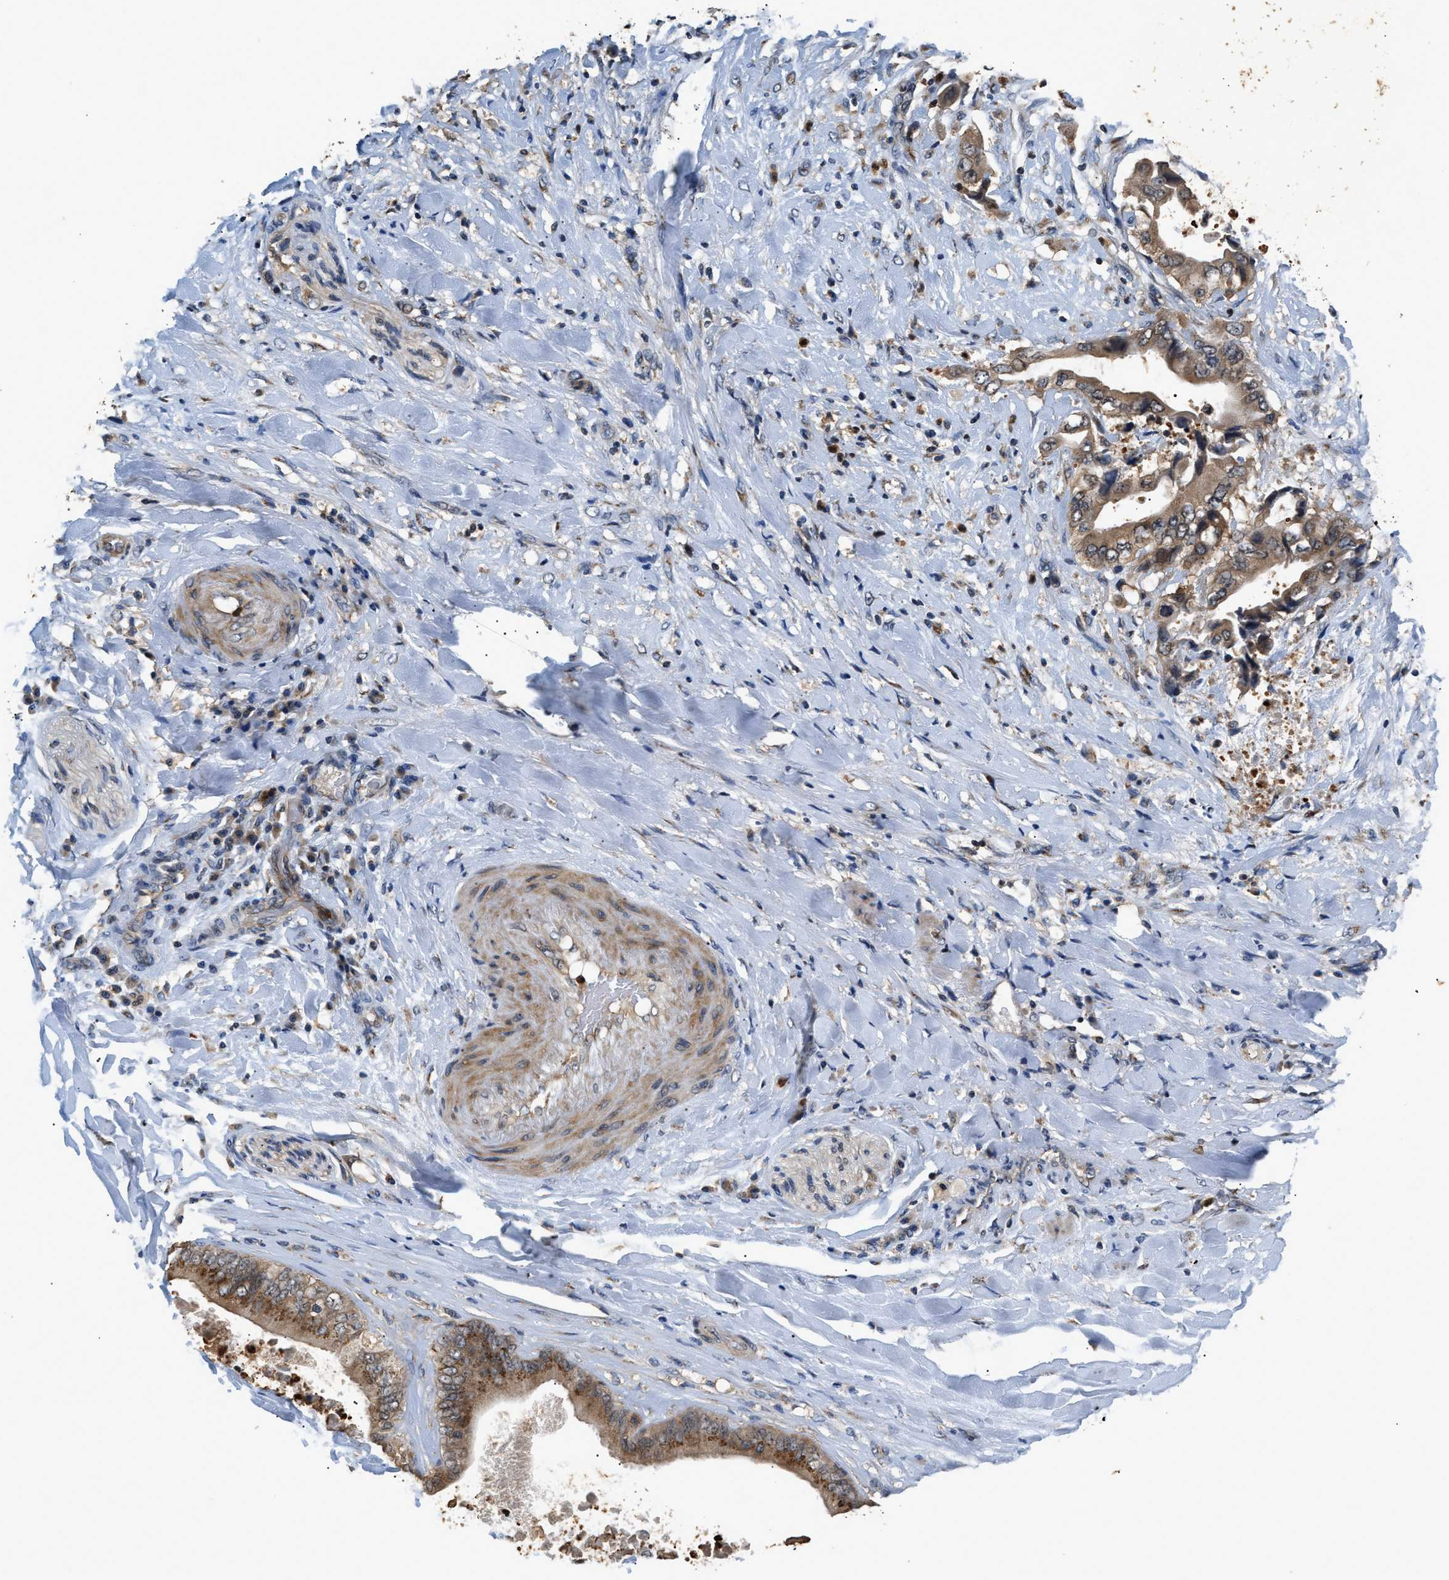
{"staining": {"intensity": "moderate", "quantity": ">75%", "location": "cytoplasmic/membranous"}, "tissue": "liver cancer", "cell_type": "Tumor cells", "image_type": "cancer", "snomed": [{"axis": "morphology", "description": "Cholangiocarcinoma"}, {"axis": "topography", "description": "Liver"}], "caption": "This image exhibits immunohistochemistry (IHC) staining of liver cancer, with medium moderate cytoplasmic/membranous staining in about >75% of tumor cells.", "gene": "CHUK", "patient": {"sex": "male", "age": 58}}